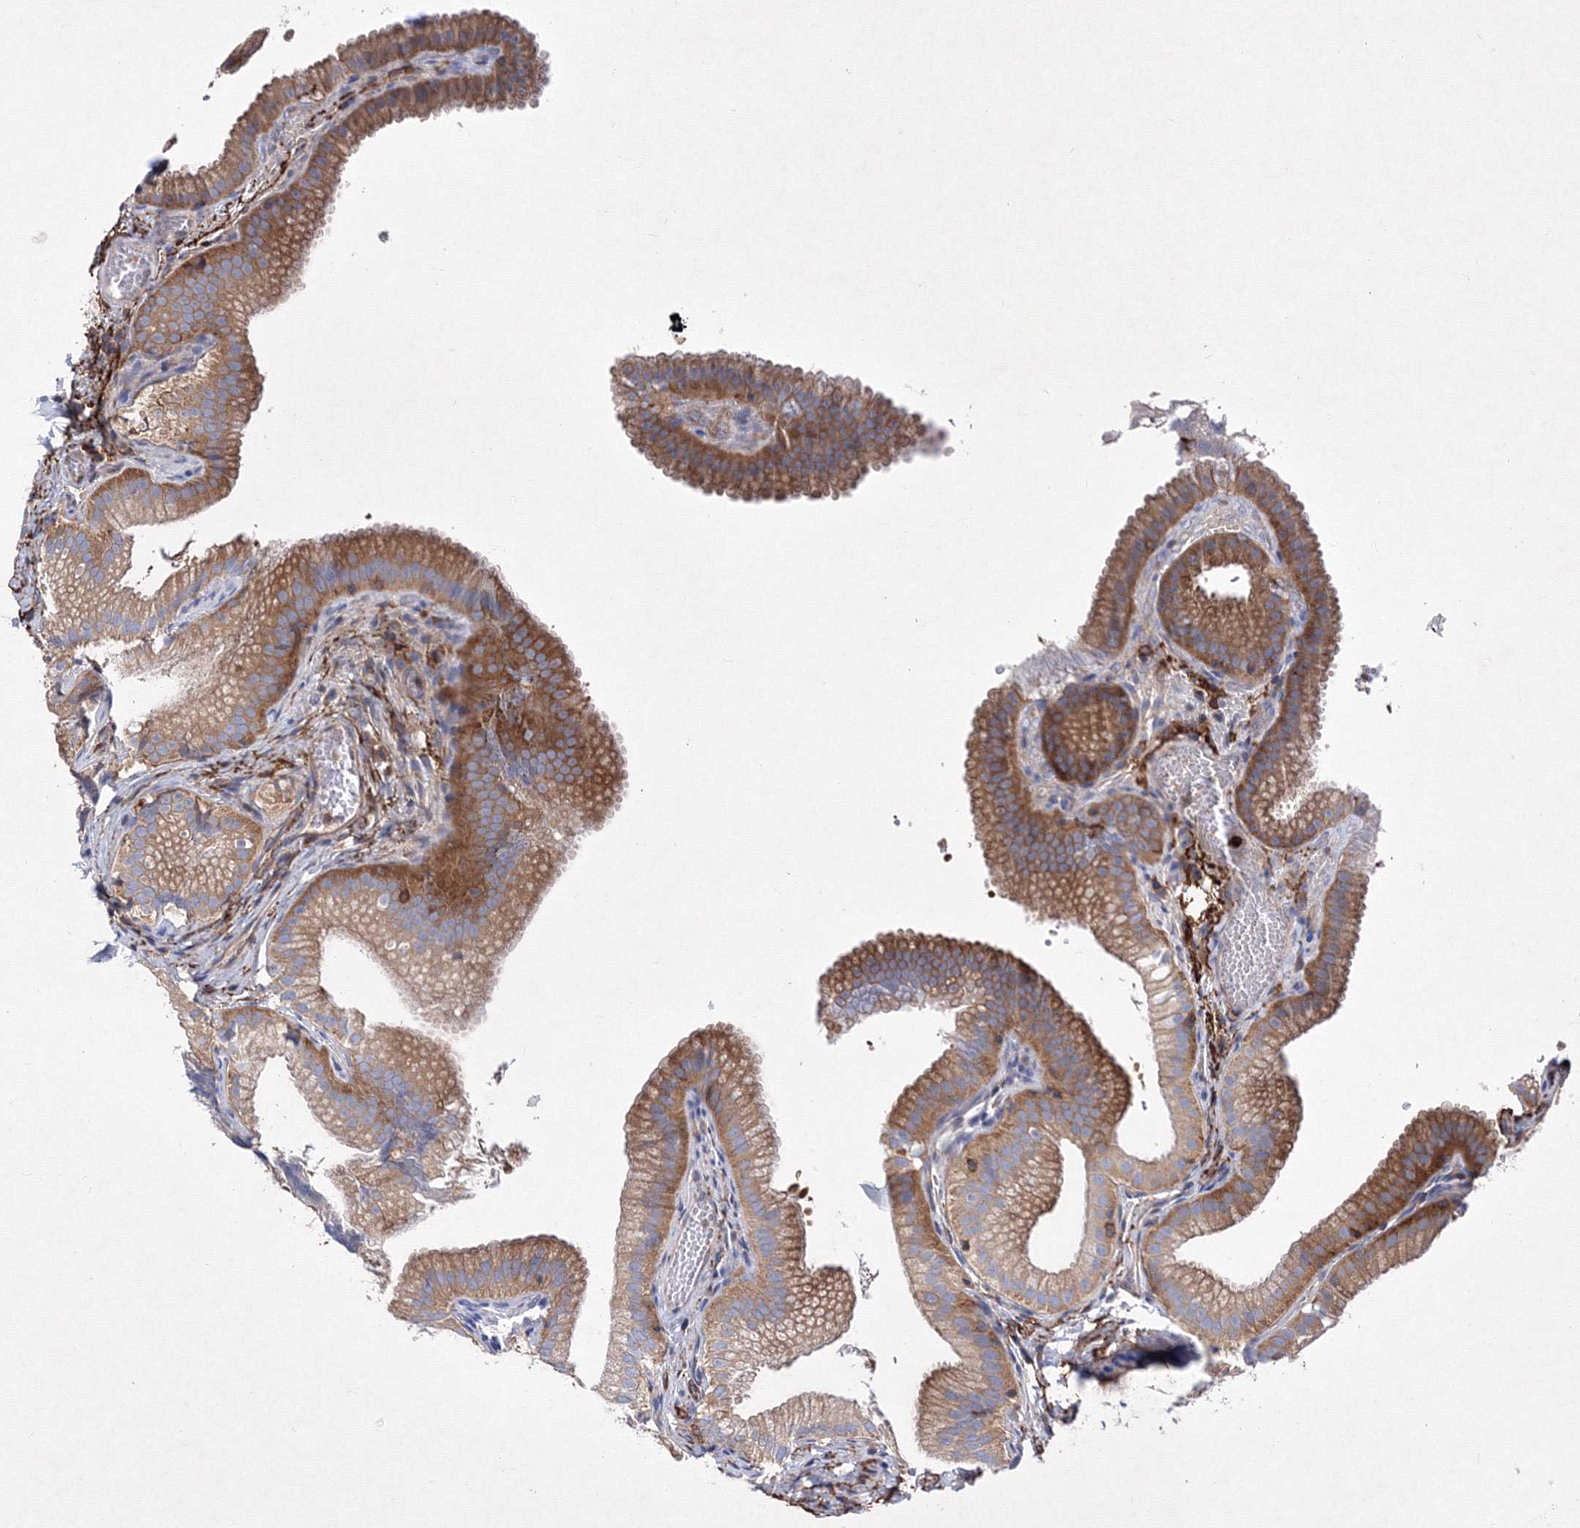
{"staining": {"intensity": "moderate", "quantity": ">75%", "location": "cytoplasmic/membranous"}, "tissue": "gallbladder", "cell_type": "Glandular cells", "image_type": "normal", "snomed": [{"axis": "morphology", "description": "Normal tissue, NOS"}, {"axis": "topography", "description": "Gallbladder"}], "caption": "Immunohistochemistry (IHC) (DAB) staining of unremarkable human gallbladder demonstrates moderate cytoplasmic/membranous protein staining in approximately >75% of glandular cells.", "gene": "SNX18", "patient": {"sex": "female", "age": 30}}